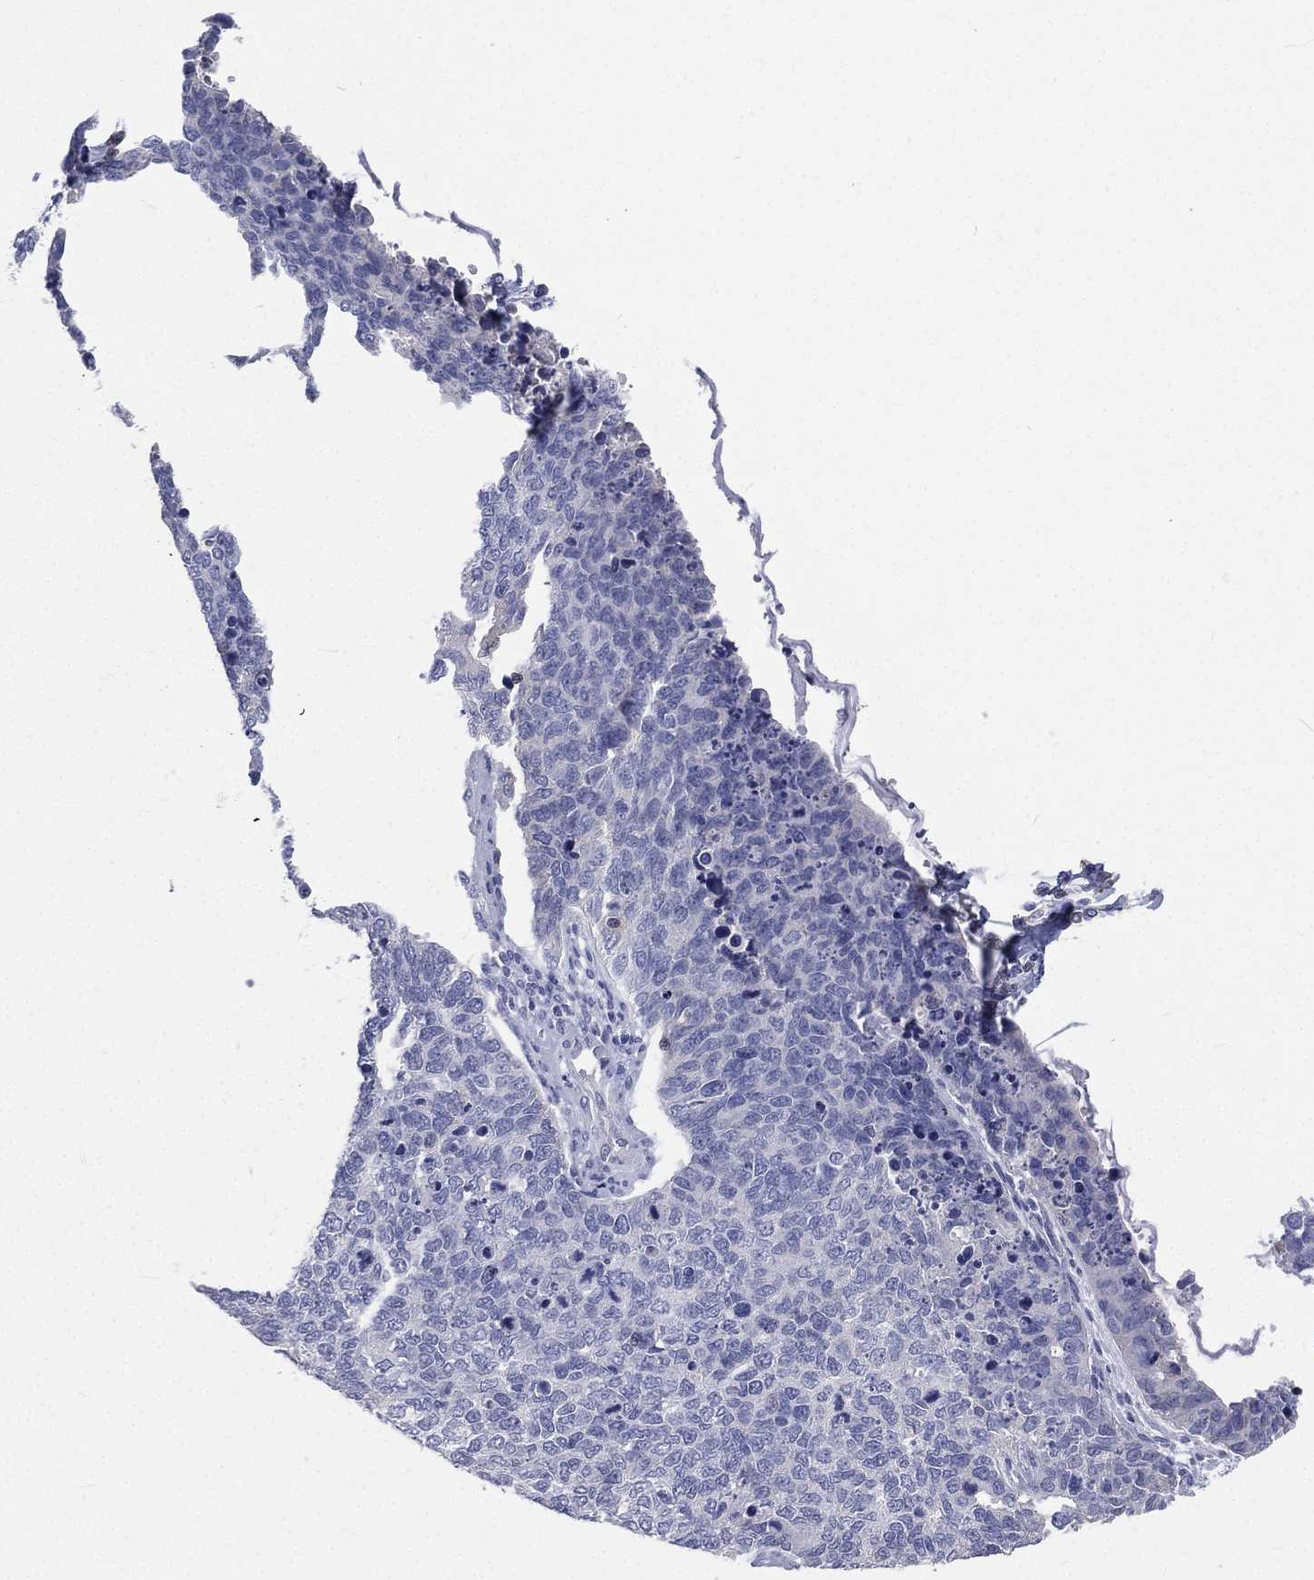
{"staining": {"intensity": "negative", "quantity": "none", "location": "none"}, "tissue": "cervical cancer", "cell_type": "Tumor cells", "image_type": "cancer", "snomed": [{"axis": "morphology", "description": "Squamous cell carcinoma, NOS"}, {"axis": "topography", "description": "Cervix"}], "caption": "Immunohistochemical staining of human cervical squamous cell carcinoma reveals no significant positivity in tumor cells.", "gene": "CD3D", "patient": {"sex": "female", "age": 63}}